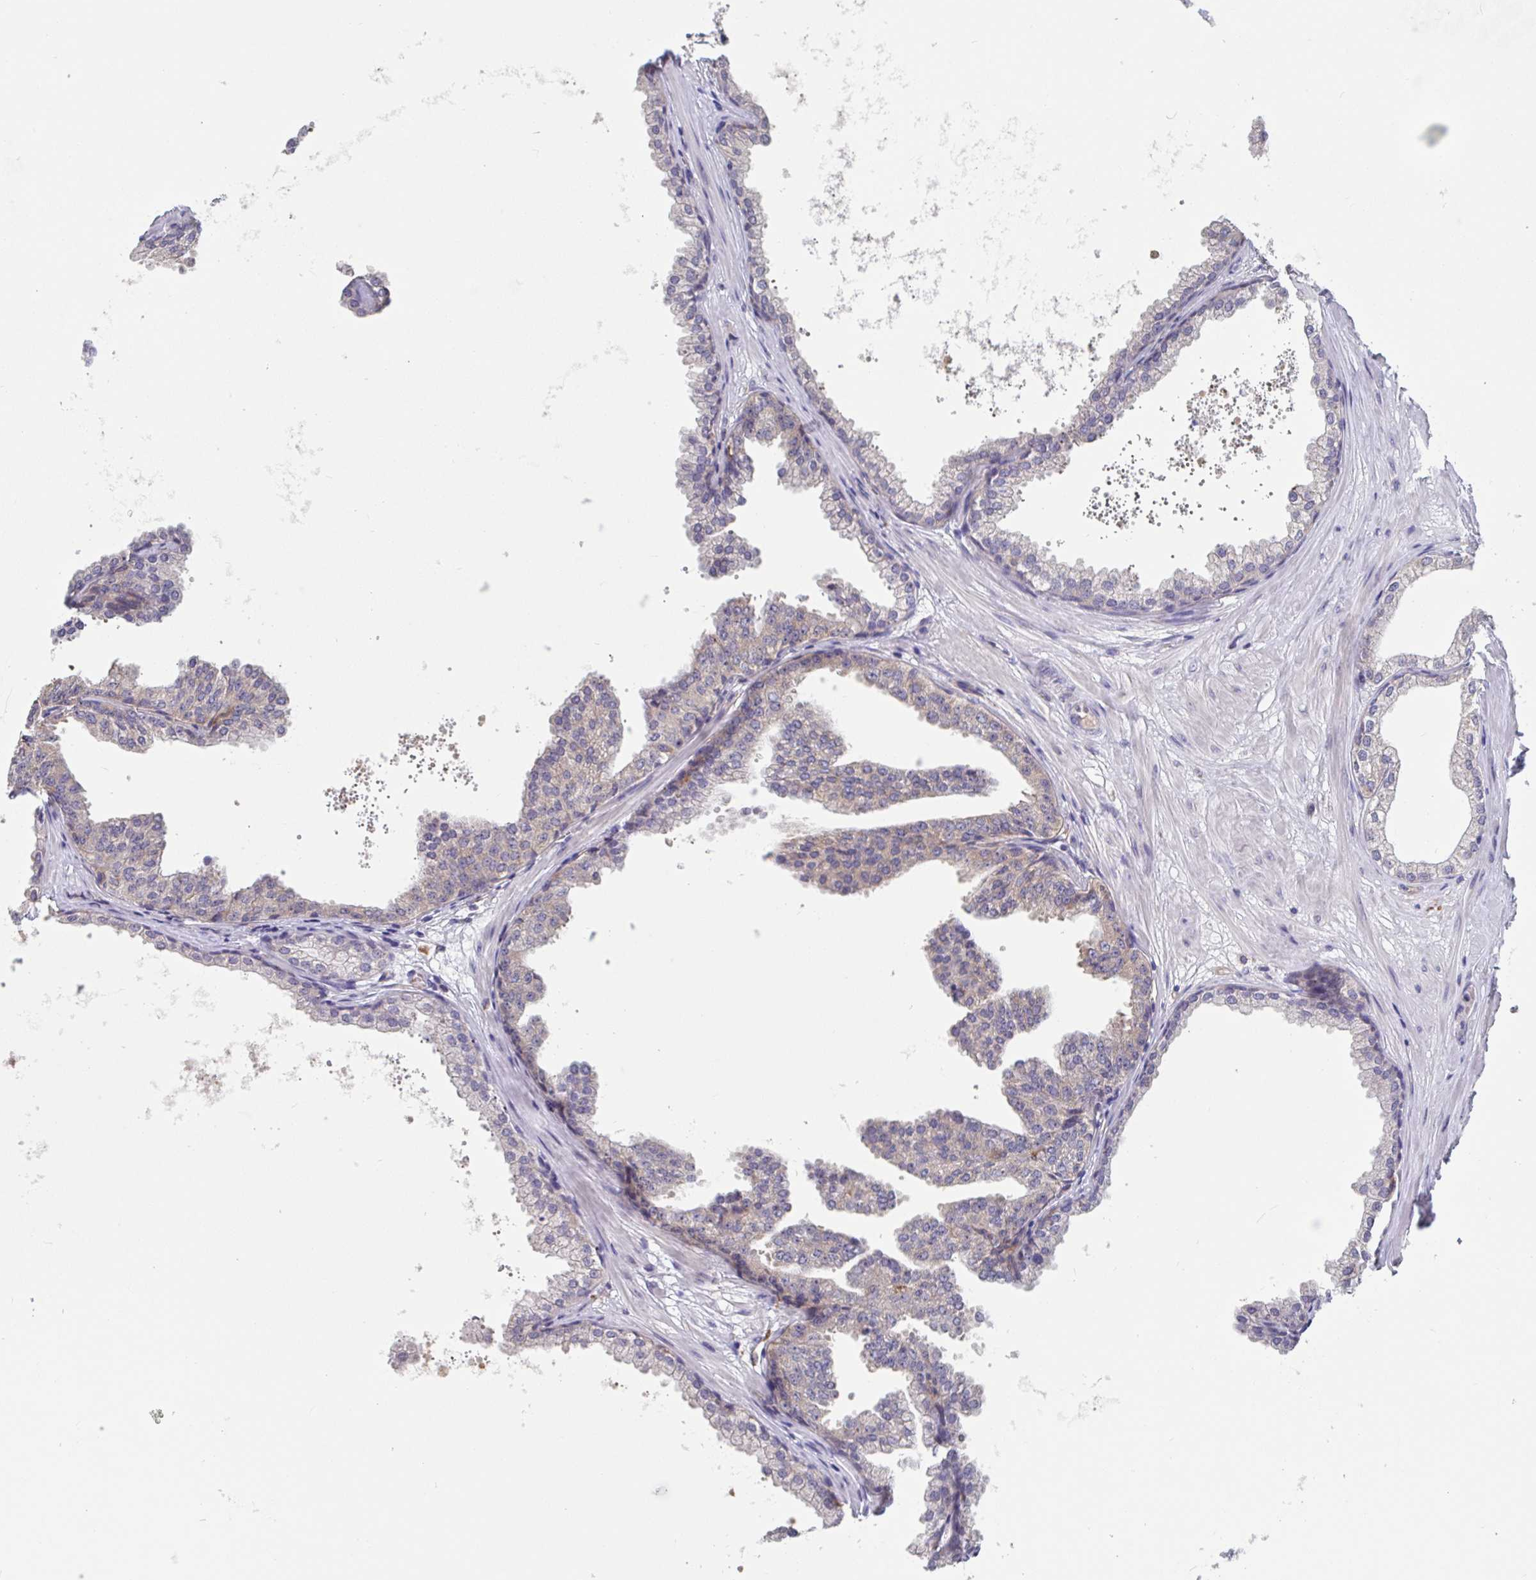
{"staining": {"intensity": "weak", "quantity": "25%-75%", "location": "cytoplasmic/membranous"}, "tissue": "prostate", "cell_type": "Glandular cells", "image_type": "normal", "snomed": [{"axis": "morphology", "description": "Normal tissue, NOS"}, {"axis": "topography", "description": "Prostate"}], "caption": "The micrograph displays staining of unremarkable prostate, revealing weak cytoplasmic/membranous protein staining (brown color) within glandular cells.", "gene": "SNX8", "patient": {"sex": "male", "age": 37}}